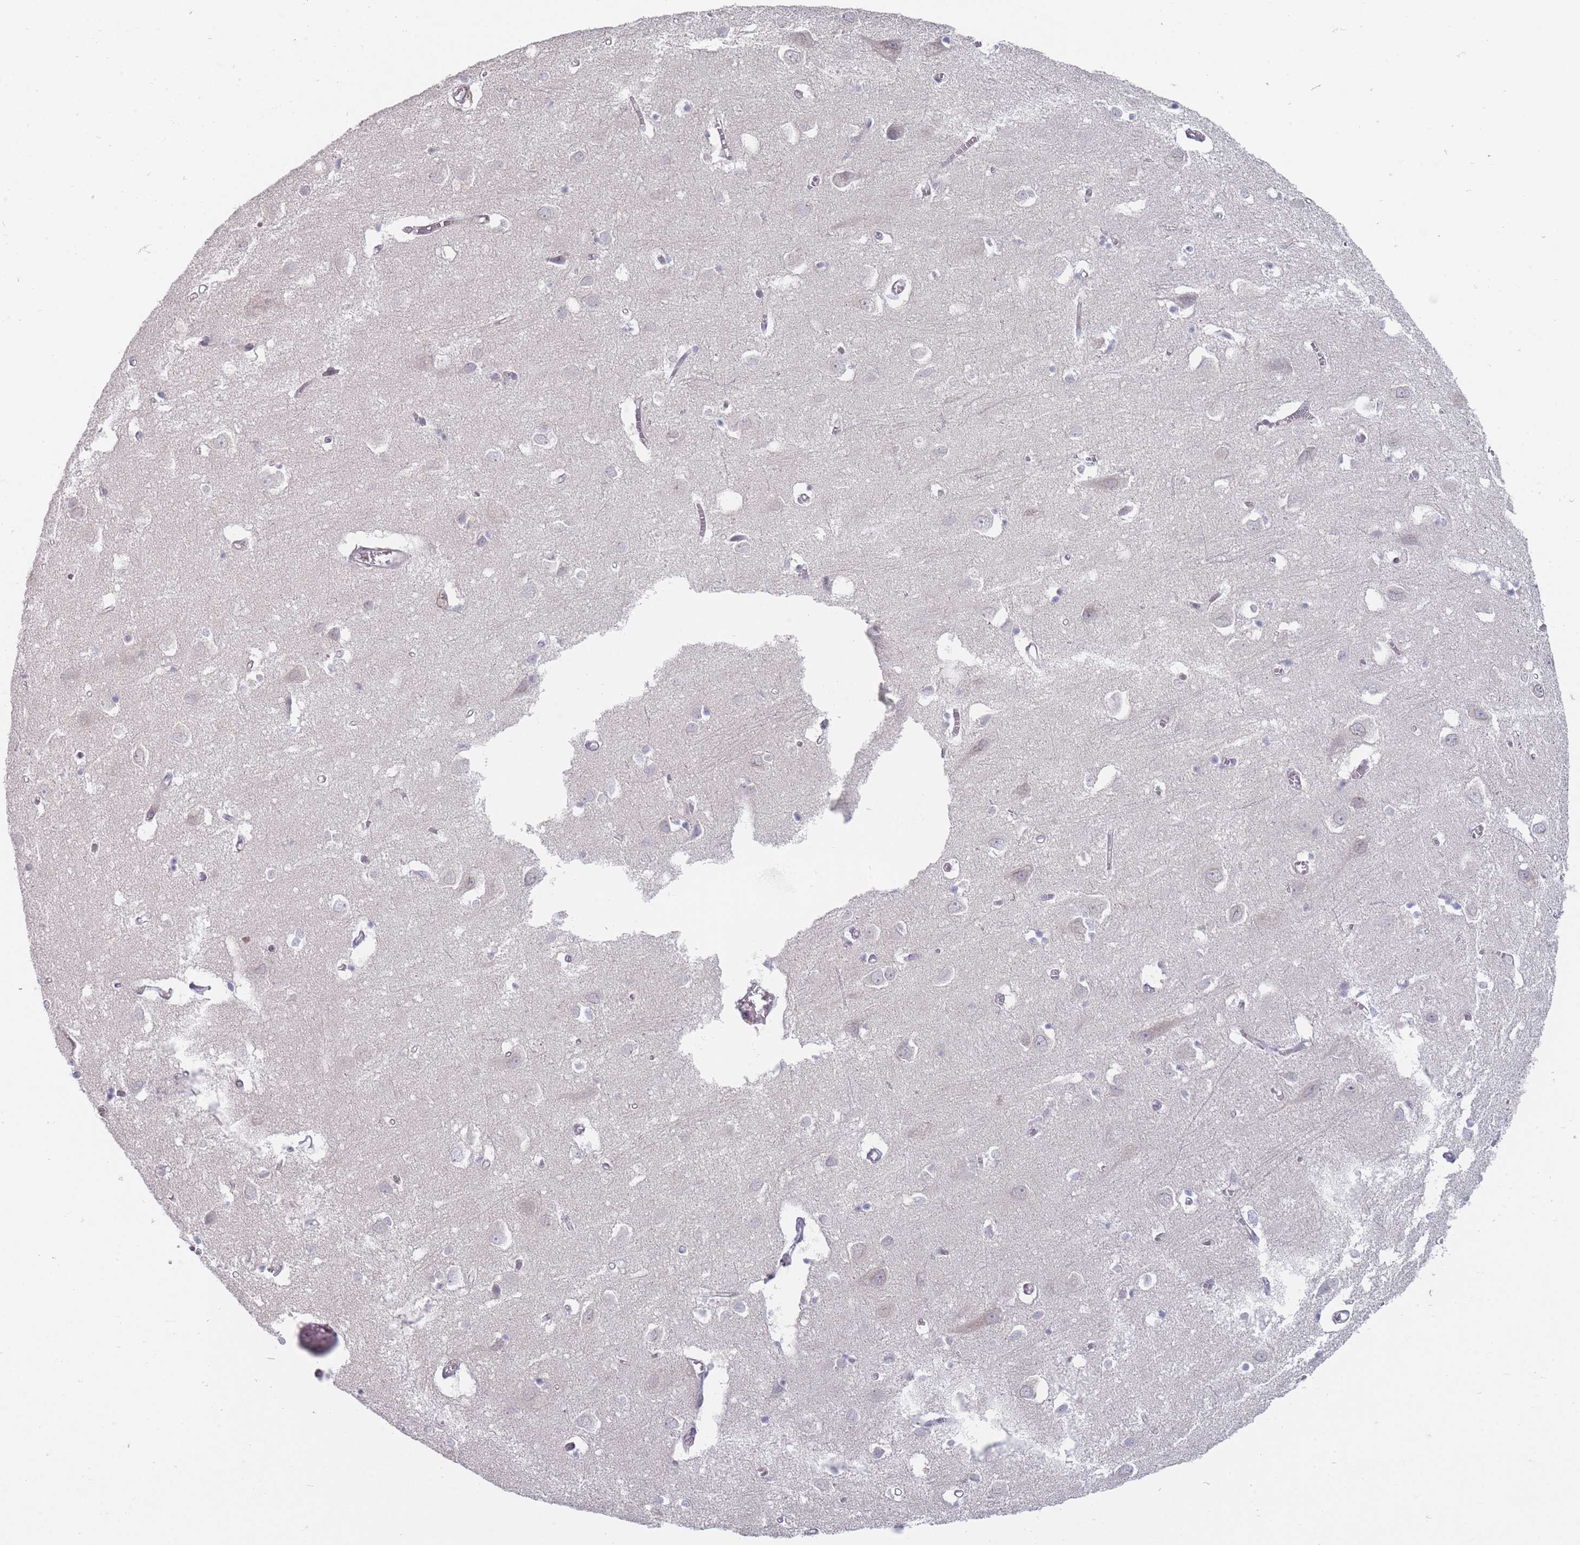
{"staining": {"intensity": "moderate", "quantity": "<25%", "location": "cytoplasmic/membranous"}, "tissue": "cerebral cortex", "cell_type": "Endothelial cells", "image_type": "normal", "snomed": [{"axis": "morphology", "description": "Normal tissue, NOS"}, {"axis": "topography", "description": "Cerebral cortex"}], "caption": "High-magnification brightfield microscopy of unremarkable cerebral cortex stained with DAB (3,3'-diaminobenzidine) (brown) and counterstained with hematoxylin (blue). endothelial cells exhibit moderate cytoplasmic/membranous positivity is present in approximately<25% of cells.", "gene": "PCDH12", "patient": {"sex": "male", "age": 70}}